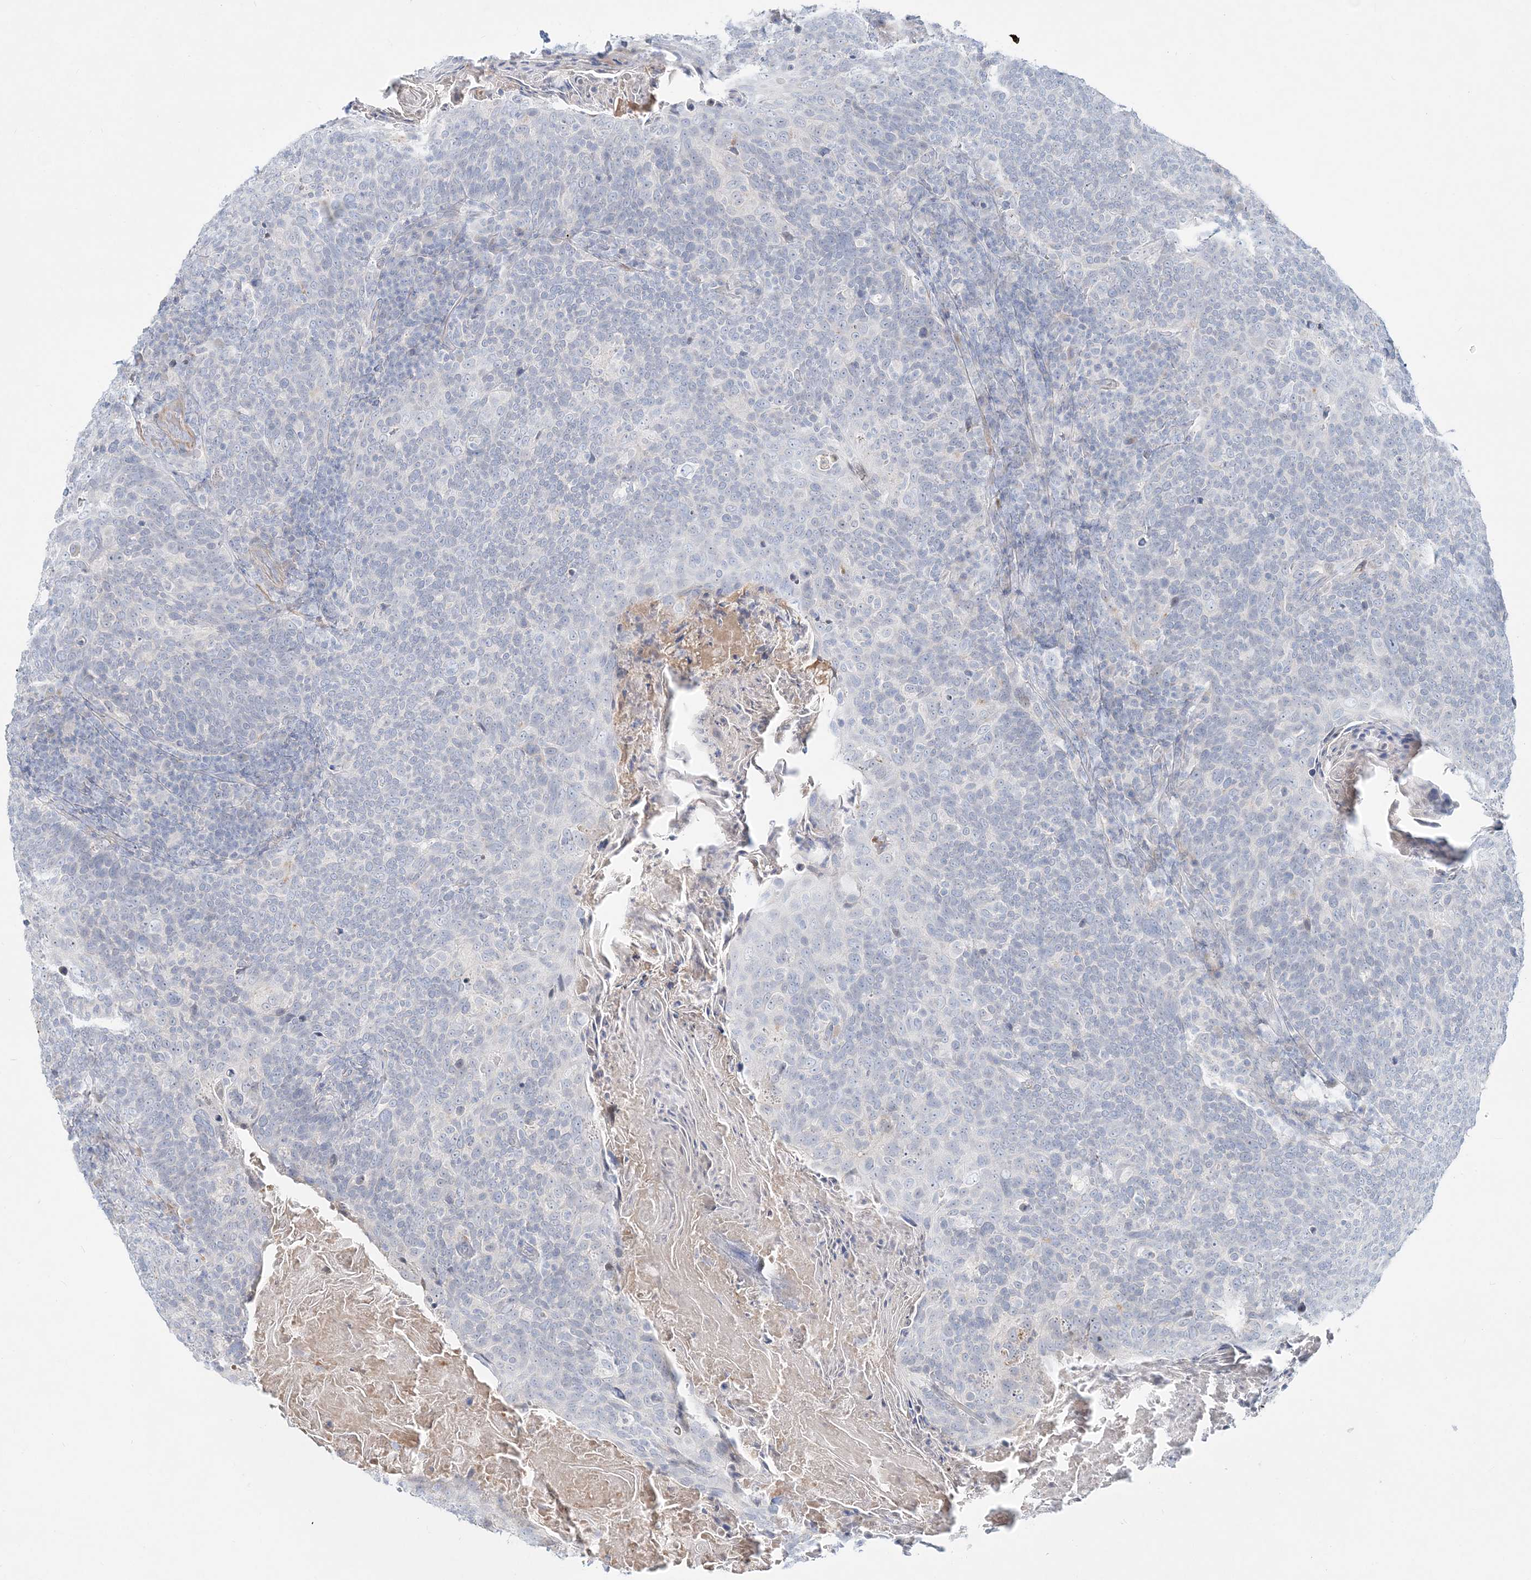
{"staining": {"intensity": "negative", "quantity": "none", "location": "none"}, "tissue": "head and neck cancer", "cell_type": "Tumor cells", "image_type": "cancer", "snomed": [{"axis": "morphology", "description": "Squamous cell carcinoma, NOS"}, {"axis": "morphology", "description": "Squamous cell carcinoma, metastatic, NOS"}, {"axis": "topography", "description": "Lymph node"}, {"axis": "topography", "description": "Head-Neck"}], "caption": "Tumor cells show no significant positivity in head and neck squamous cell carcinoma. (Immunohistochemistry, brightfield microscopy, high magnification).", "gene": "DNAH5", "patient": {"sex": "male", "age": 62}}